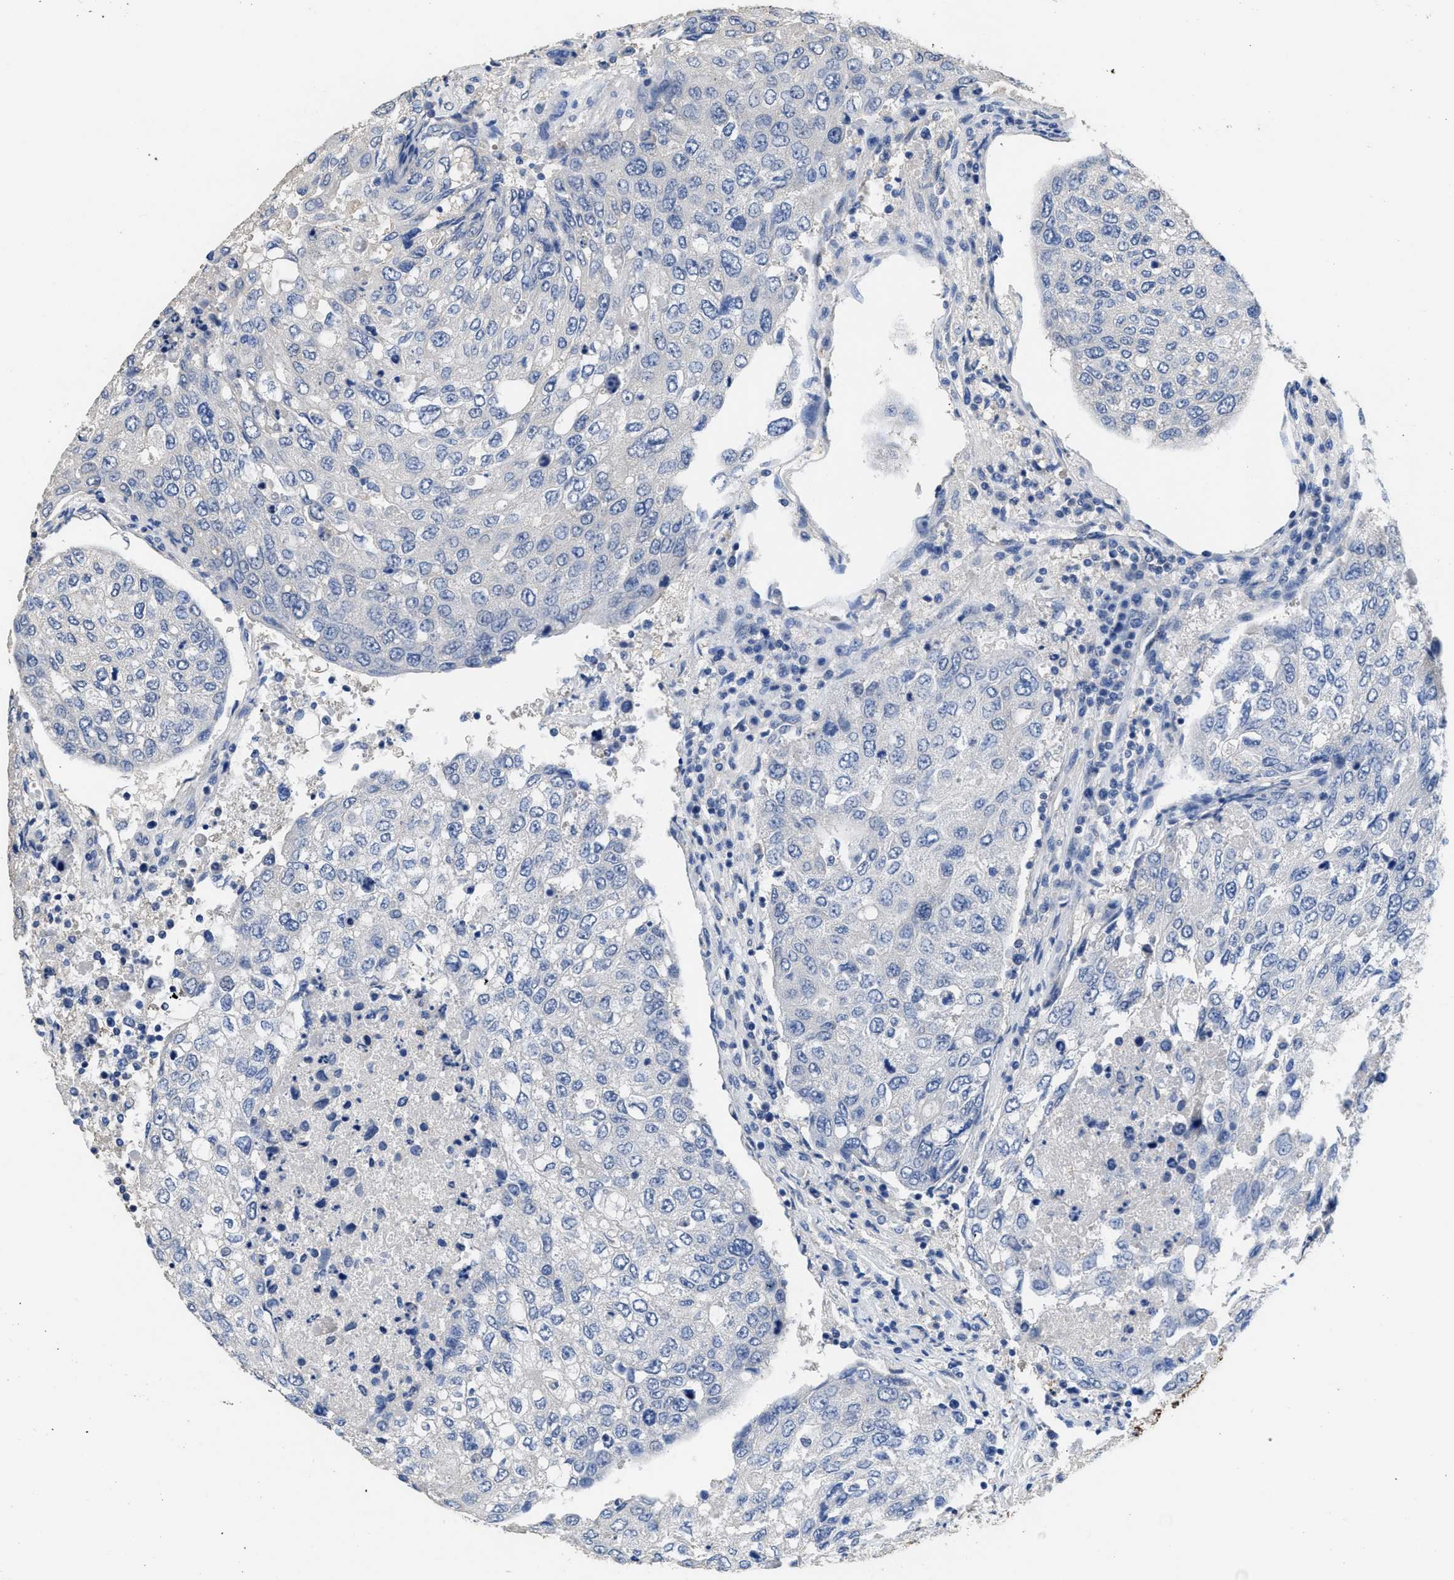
{"staining": {"intensity": "negative", "quantity": "none", "location": "none"}, "tissue": "urothelial cancer", "cell_type": "Tumor cells", "image_type": "cancer", "snomed": [{"axis": "morphology", "description": "Urothelial carcinoma, High grade"}, {"axis": "topography", "description": "Lymph node"}, {"axis": "topography", "description": "Urinary bladder"}], "caption": "A micrograph of human urothelial carcinoma (high-grade) is negative for staining in tumor cells.", "gene": "CA9", "patient": {"sex": "male", "age": 51}}